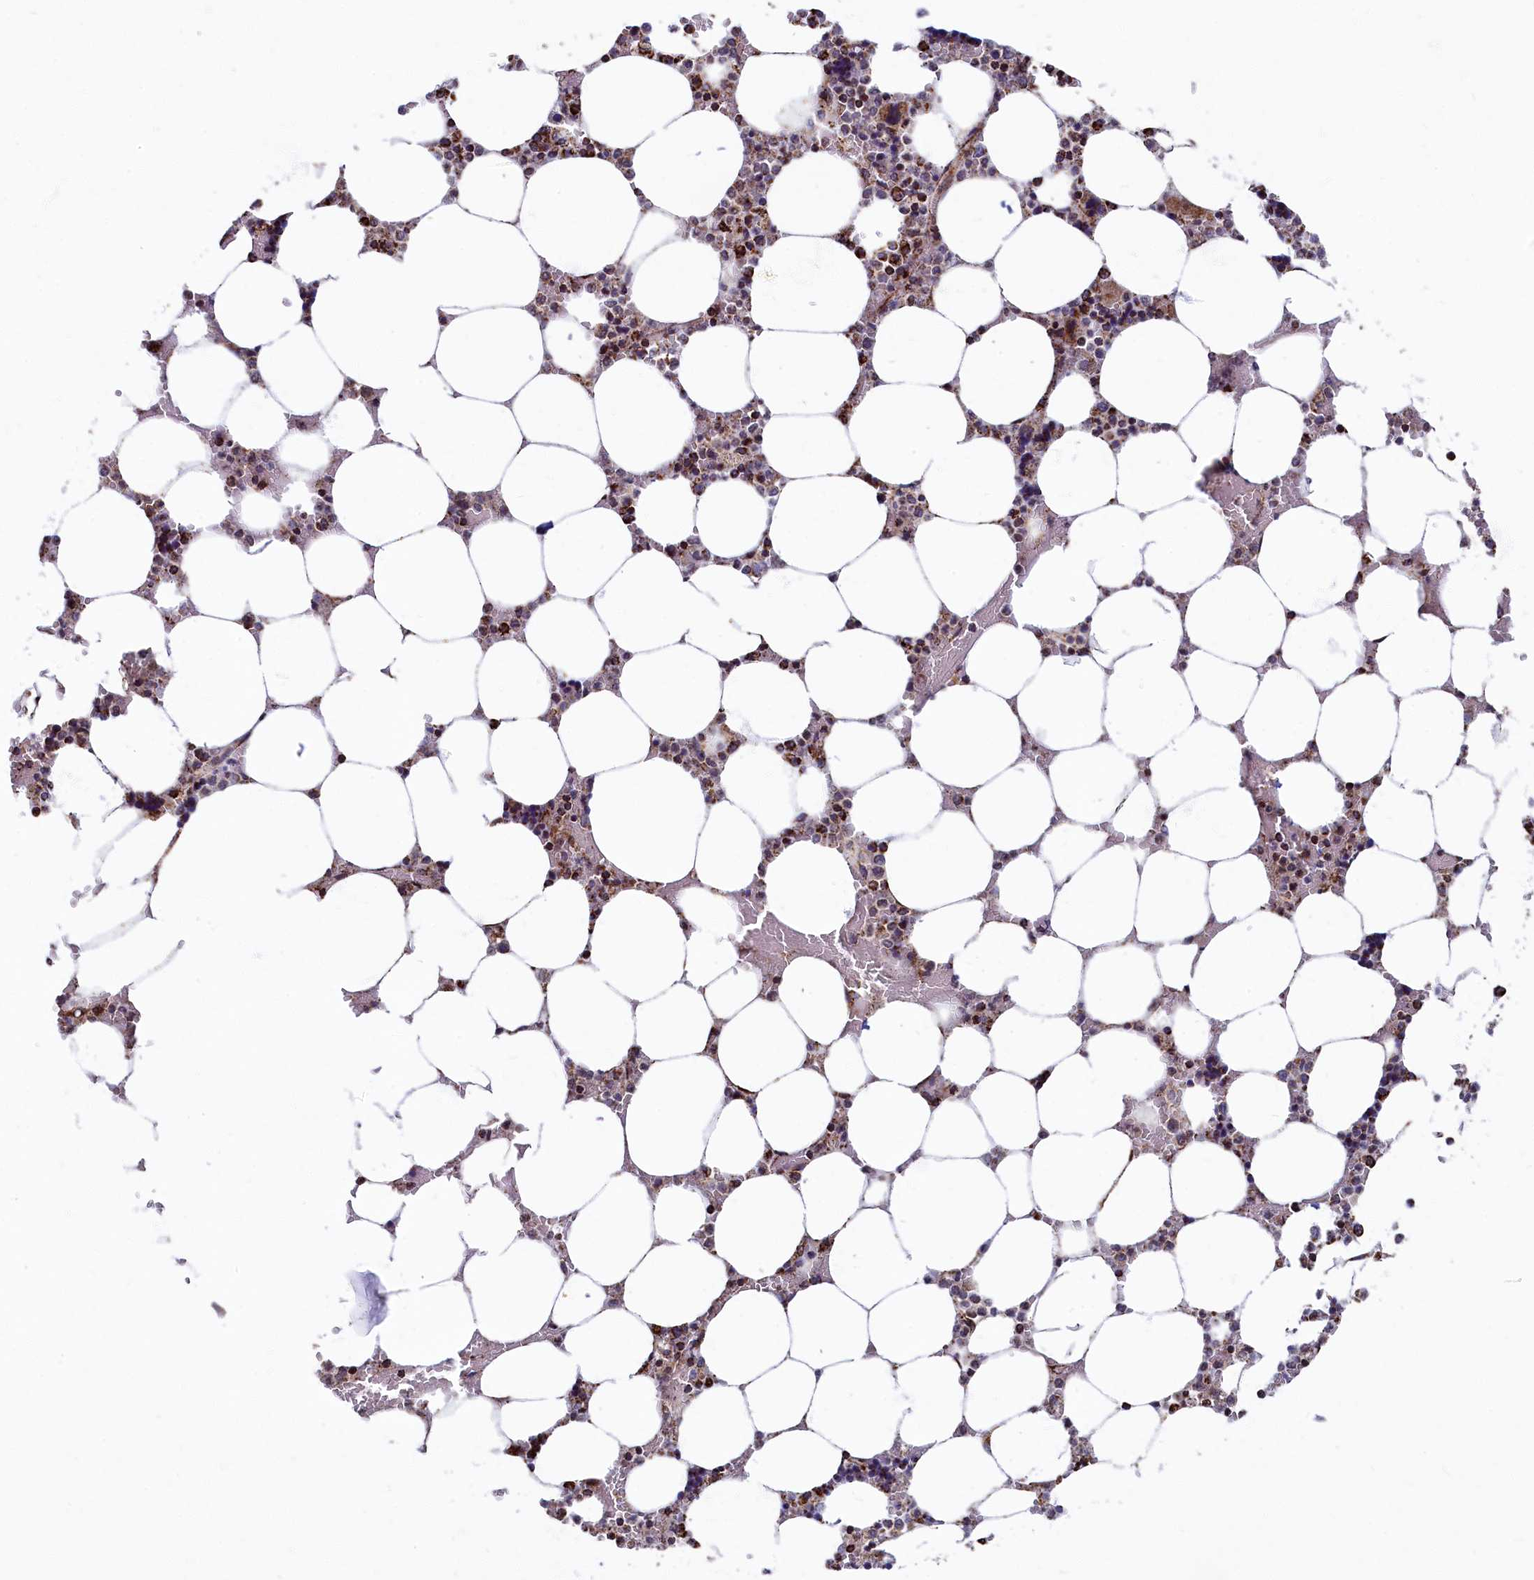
{"staining": {"intensity": "moderate", "quantity": "25%-75%", "location": "cytoplasmic/membranous"}, "tissue": "bone marrow", "cell_type": "Hematopoietic cells", "image_type": "normal", "snomed": [{"axis": "morphology", "description": "Normal tissue, NOS"}, {"axis": "topography", "description": "Bone marrow"}], "caption": "Hematopoietic cells display moderate cytoplasmic/membranous staining in about 25%-75% of cells in unremarkable bone marrow. (DAB (3,3'-diaminobenzidine) = brown stain, brightfield microscopy at high magnification).", "gene": "SPR", "patient": {"sex": "male", "age": 64}}